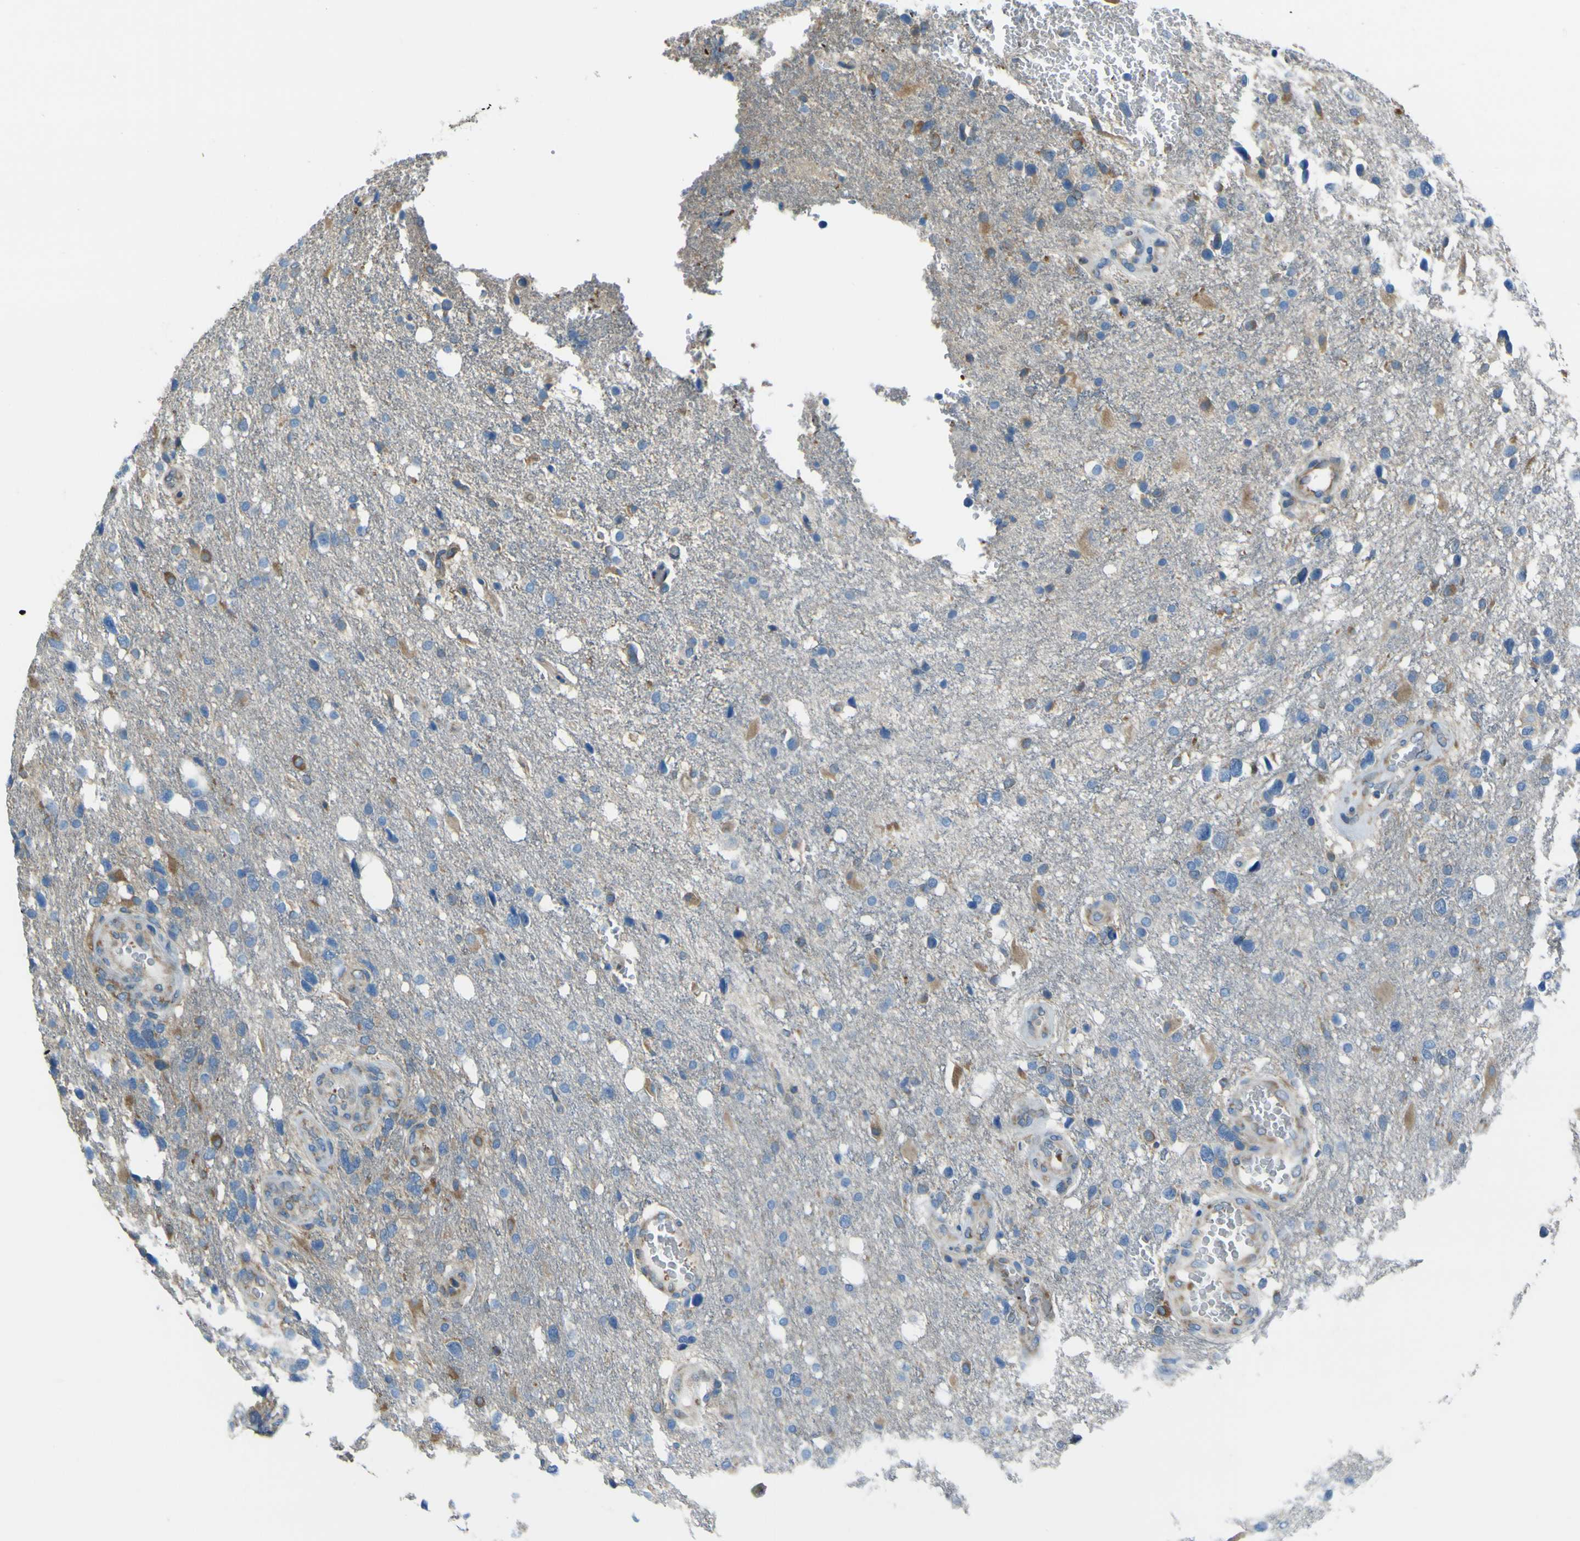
{"staining": {"intensity": "weak", "quantity": "<25%", "location": "cytoplasmic/membranous"}, "tissue": "glioma", "cell_type": "Tumor cells", "image_type": "cancer", "snomed": [{"axis": "morphology", "description": "Glioma, malignant, High grade"}, {"axis": "topography", "description": "Brain"}], "caption": "Protein analysis of high-grade glioma (malignant) reveals no significant staining in tumor cells. (Stains: DAB immunohistochemistry (IHC) with hematoxylin counter stain, Microscopy: brightfield microscopy at high magnification).", "gene": "STIM1", "patient": {"sex": "female", "age": 58}}